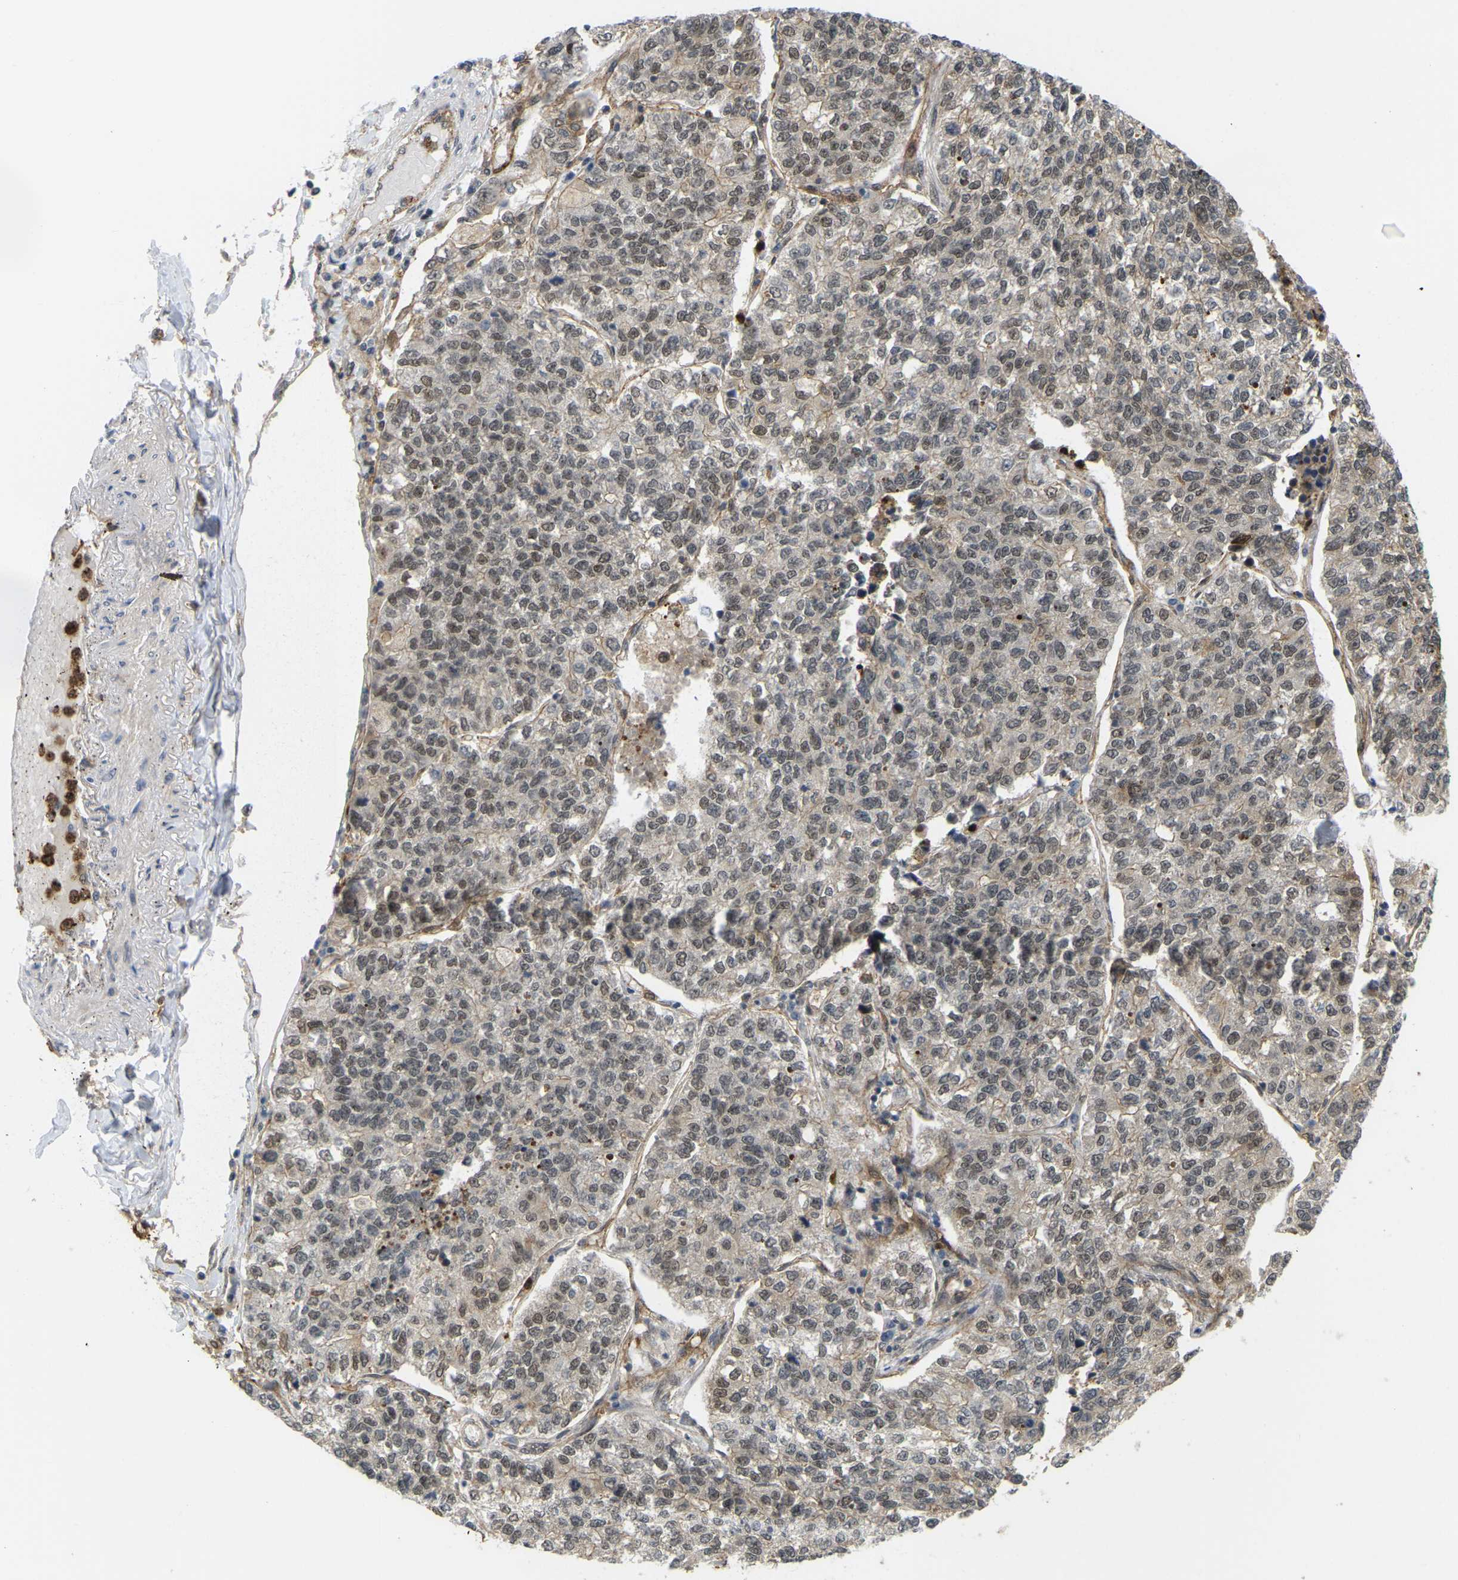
{"staining": {"intensity": "weak", "quantity": ">75%", "location": "nuclear"}, "tissue": "lung cancer", "cell_type": "Tumor cells", "image_type": "cancer", "snomed": [{"axis": "morphology", "description": "Adenocarcinoma, NOS"}, {"axis": "topography", "description": "Lung"}], "caption": "A low amount of weak nuclear staining is identified in approximately >75% of tumor cells in lung cancer tissue.", "gene": "SERPINB5", "patient": {"sex": "male", "age": 49}}